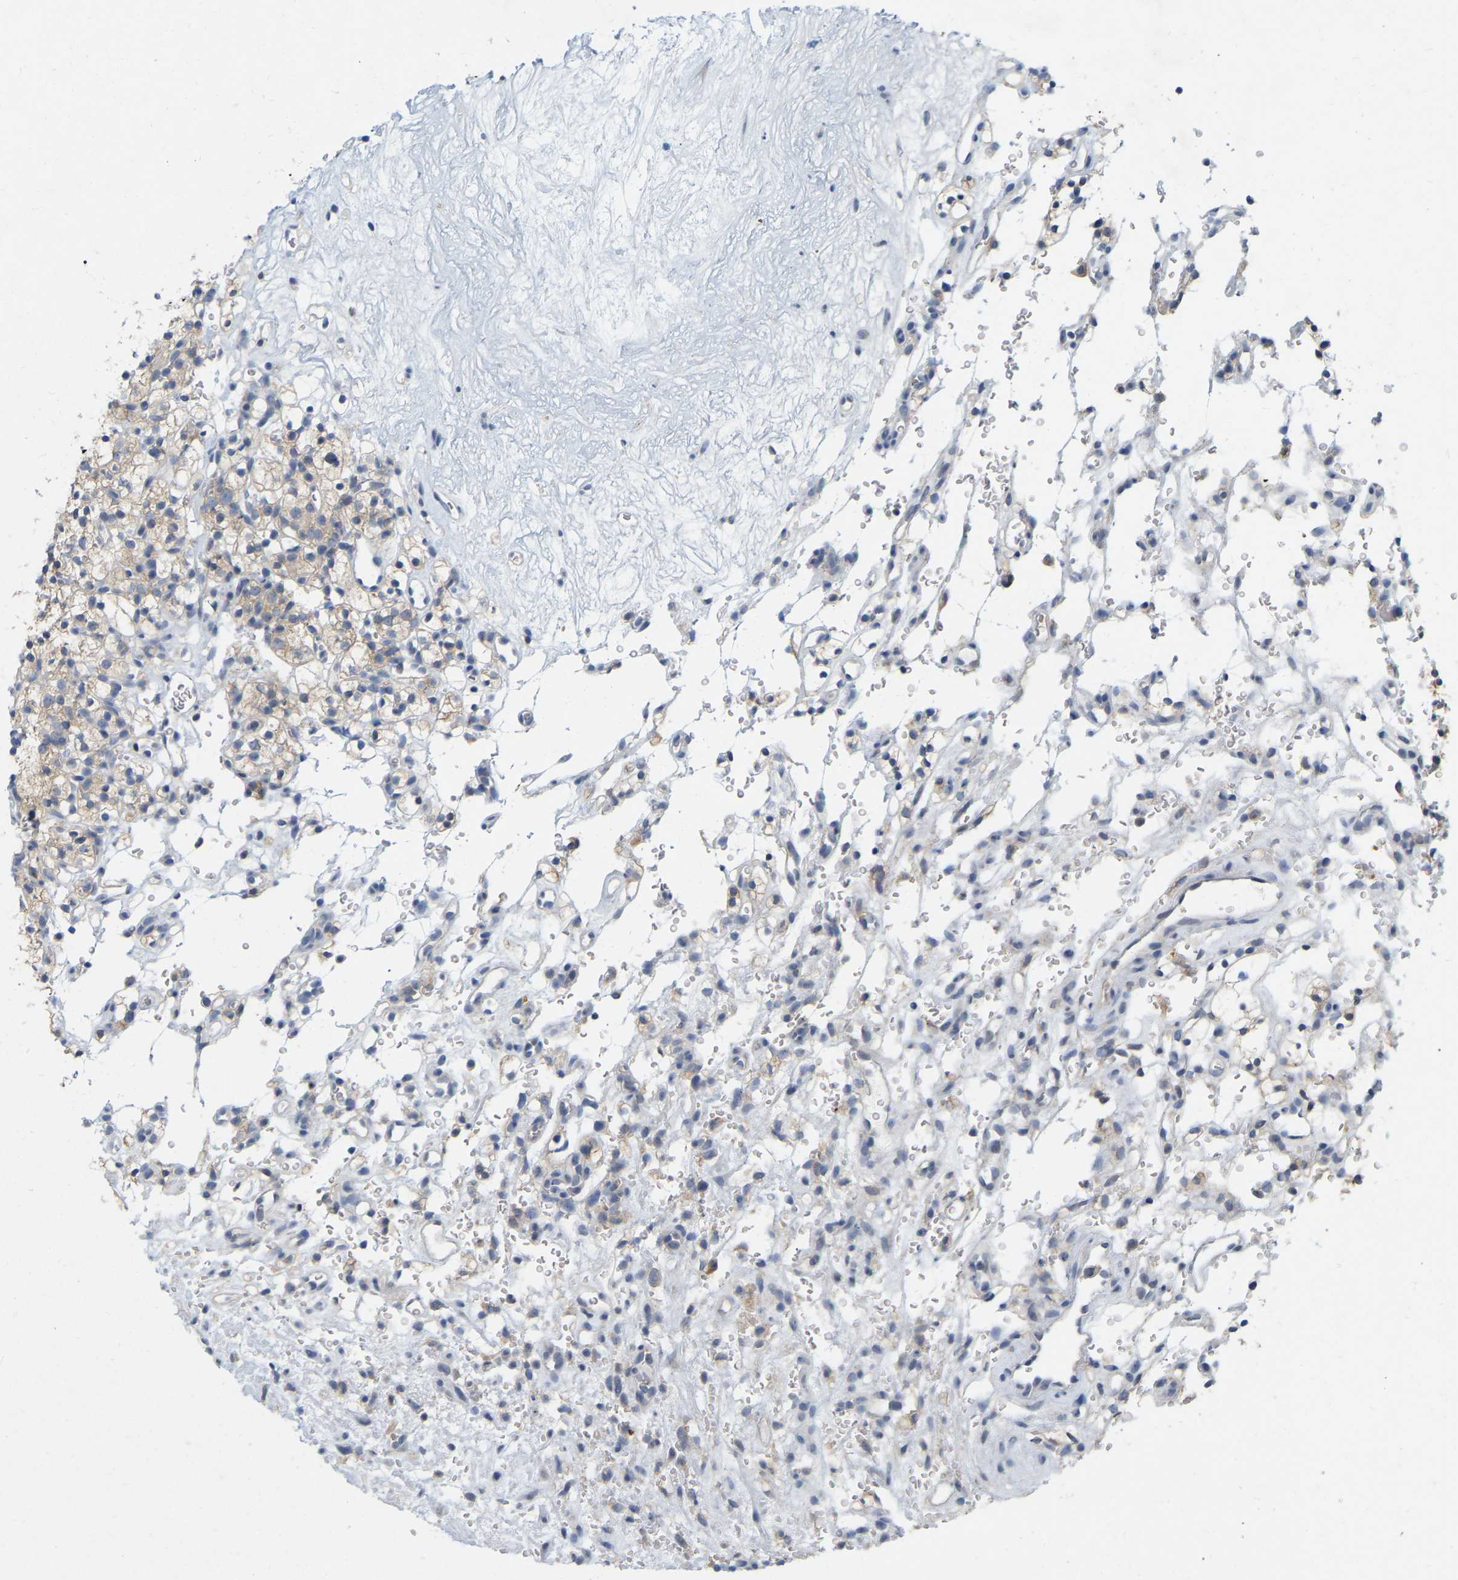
{"staining": {"intensity": "weak", "quantity": "25%-75%", "location": "cytoplasmic/membranous"}, "tissue": "renal cancer", "cell_type": "Tumor cells", "image_type": "cancer", "snomed": [{"axis": "morphology", "description": "Adenocarcinoma, NOS"}, {"axis": "topography", "description": "Kidney"}], "caption": "This is an image of immunohistochemistry (IHC) staining of renal cancer (adenocarcinoma), which shows weak expression in the cytoplasmic/membranous of tumor cells.", "gene": "WIPI2", "patient": {"sex": "female", "age": 57}}